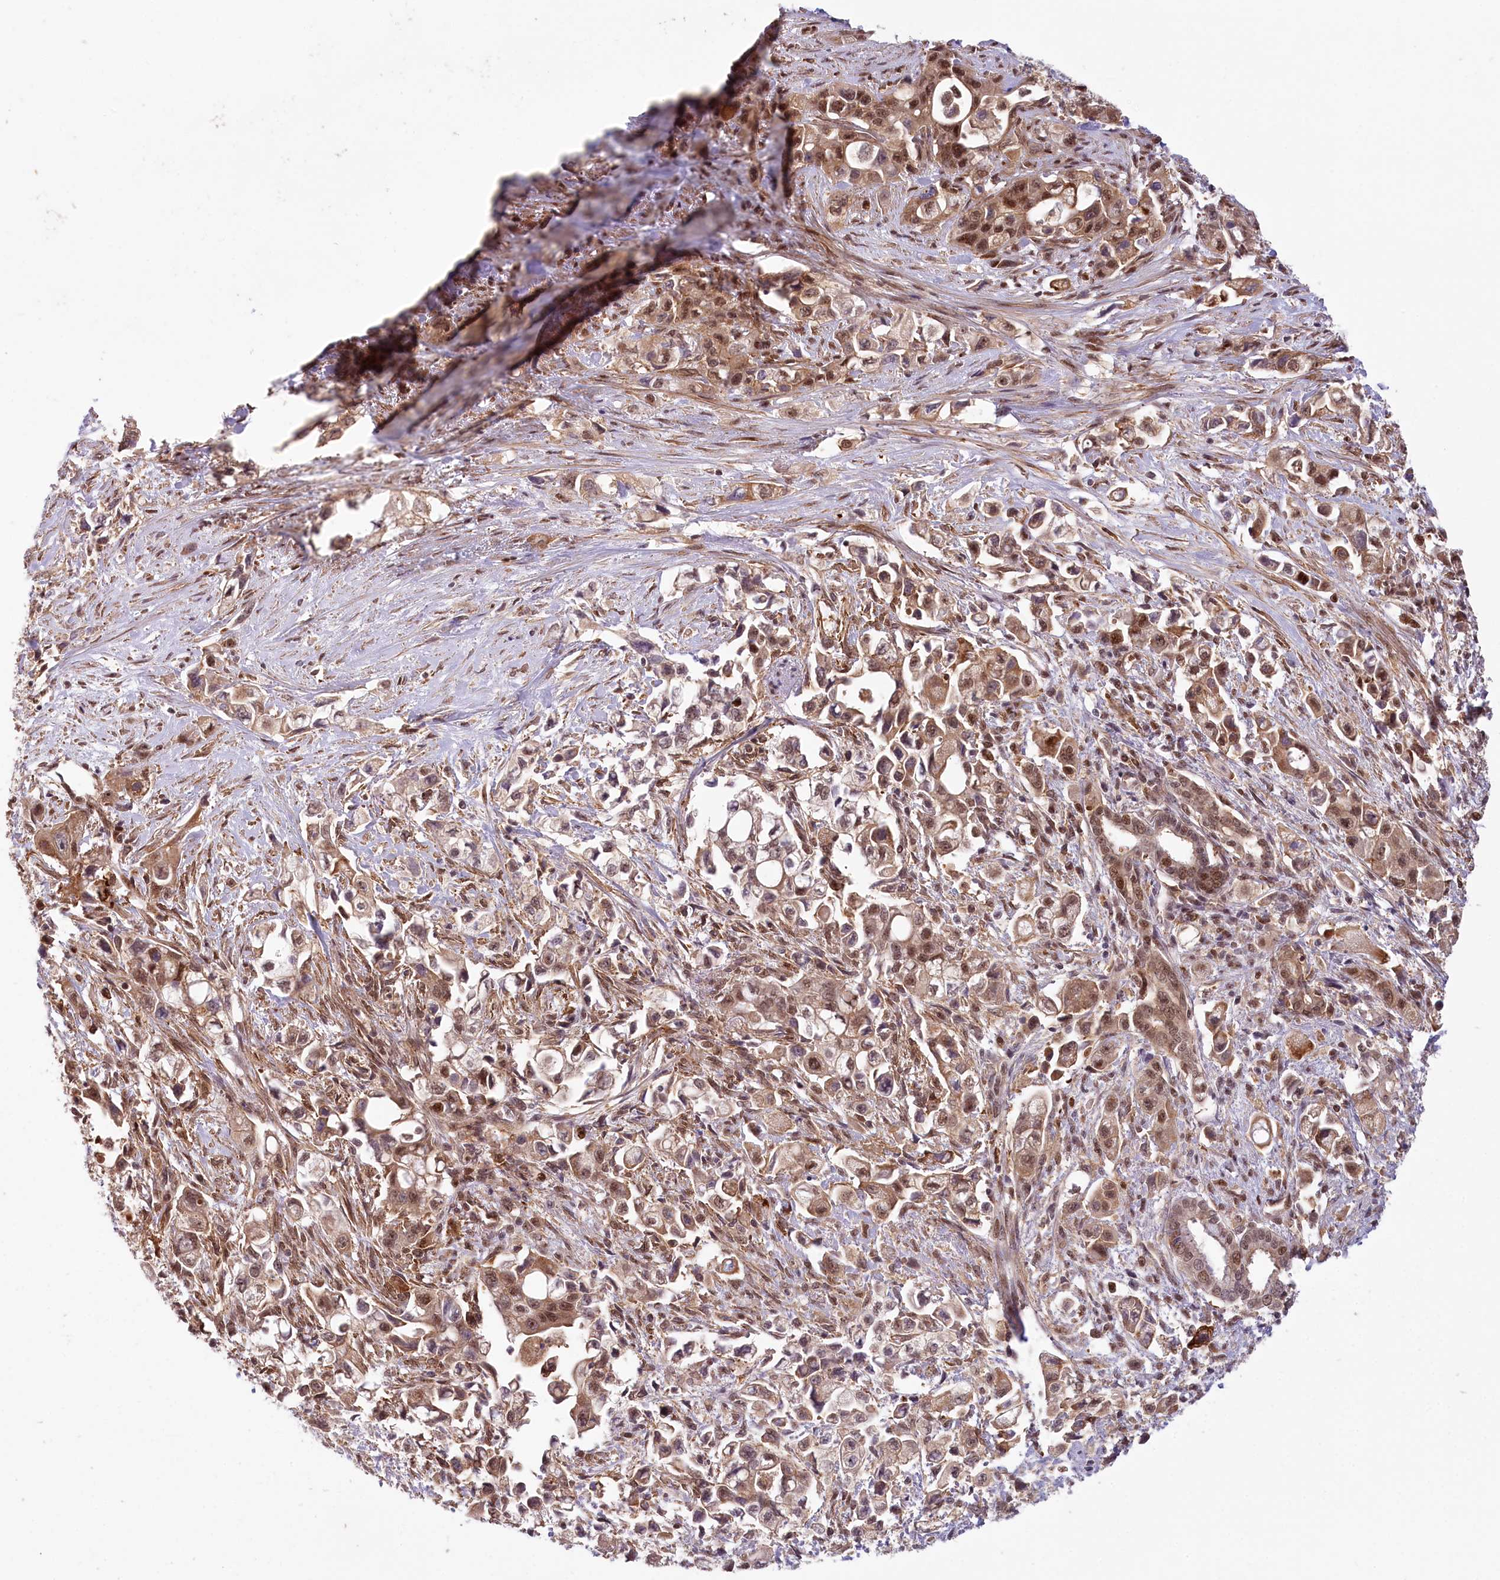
{"staining": {"intensity": "moderate", "quantity": ">75%", "location": "cytoplasmic/membranous,nuclear"}, "tissue": "pancreatic cancer", "cell_type": "Tumor cells", "image_type": "cancer", "snomed": [{"axis": "morphology", "description": "Adenocarcinoma, NOS"}, {"axis": "topography", "description": "Pancreas"}], "caption": "This image reveals pancreatic cancer stained with IHC to label a protein in brown. The cytoplasmic/membranous and nuclear of tumor cells show moderate positivity for the protein. Nuclei are counter-stained blue.", "gene": "TUBGCP2", "patient": {"sex": "female", "age": 66}}